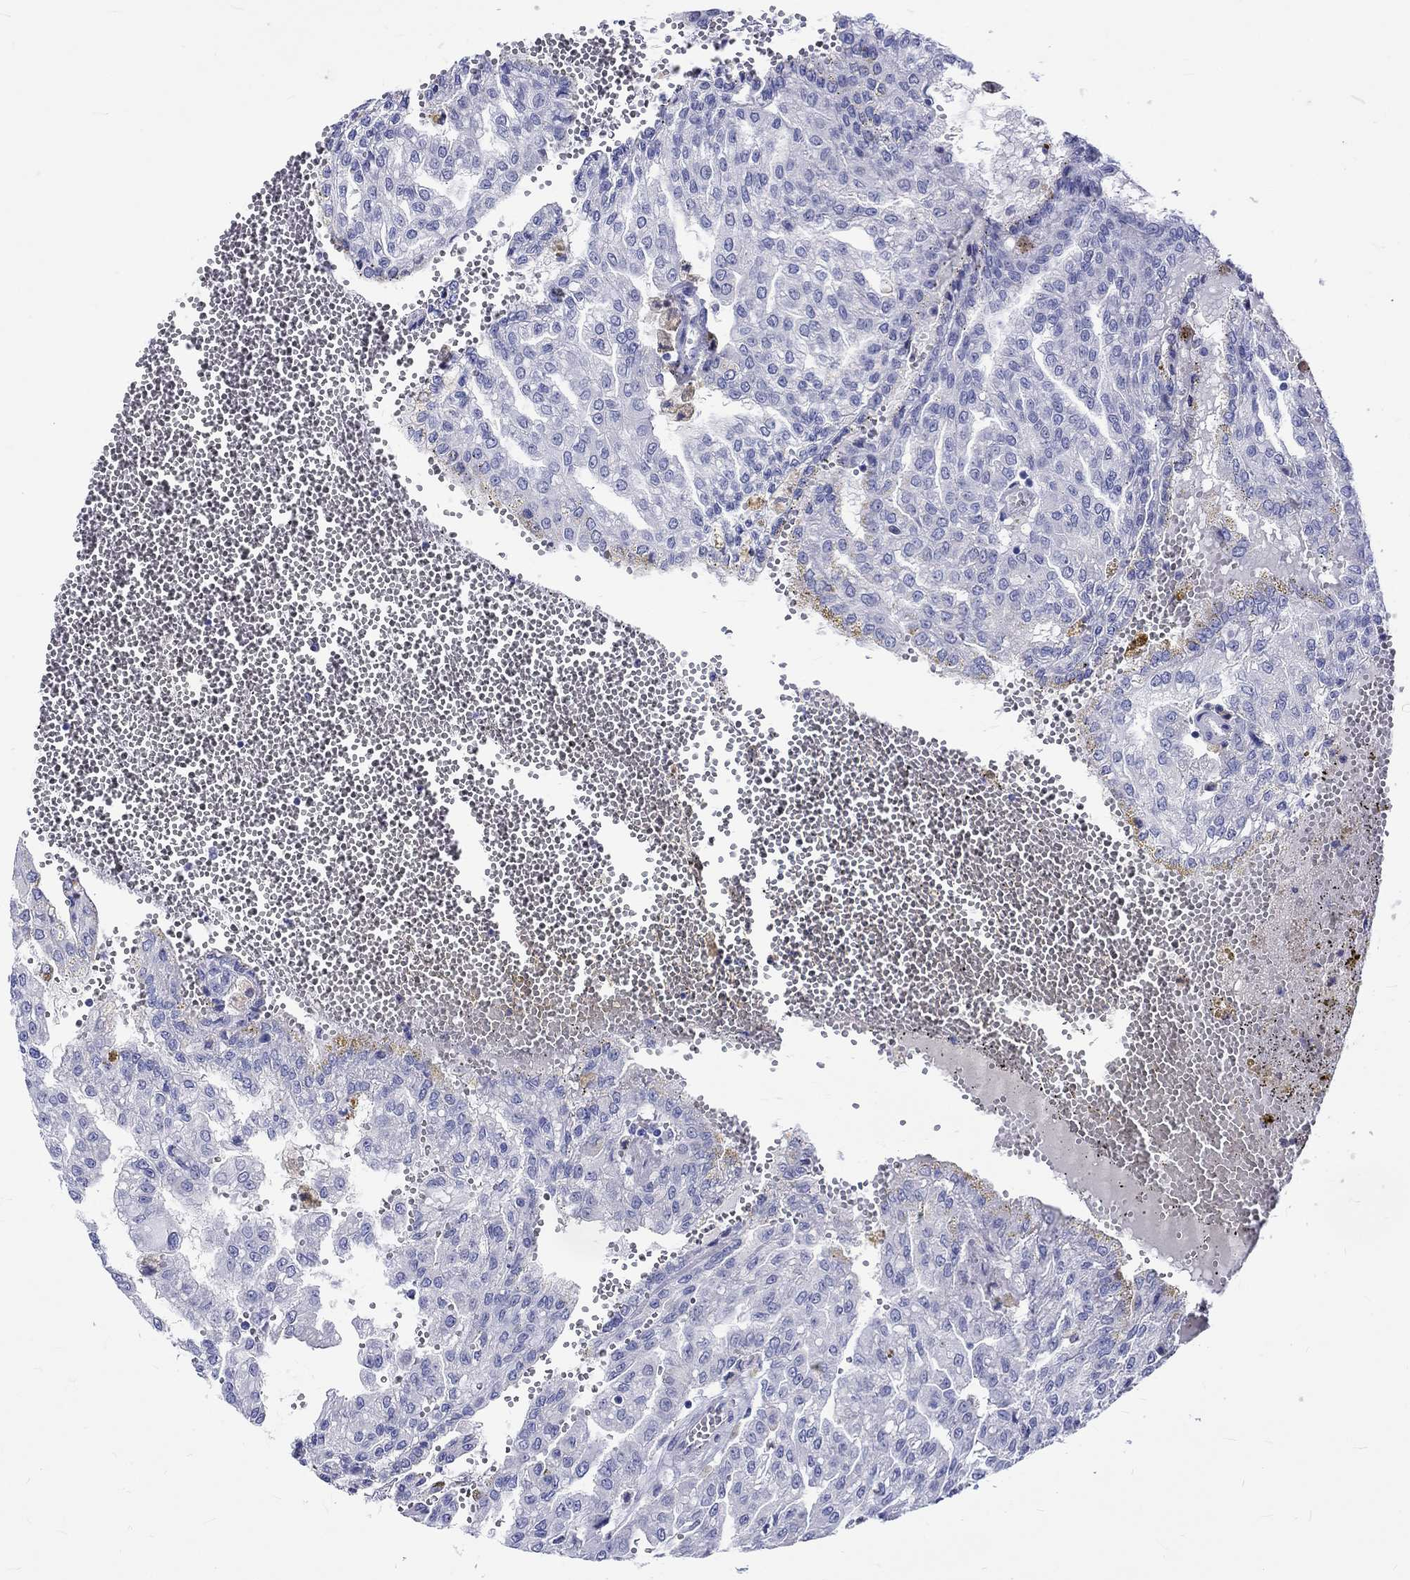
{"staining": {"intensity": "negative", "quantity": "none", "location": "none"}, "tissue": "renal cancer", "cell_type": "Tumor cells", "image_type": "cancer", "snomed": [{"axis": "morphology", "description": "Adenocarcinoma, NOS"}, {"axis": "topography", "description": "Kidney"}], "caption": "Immunohistochemistry photomicrograph of neoplastic tissue: human renal cancer stained with DAB (3,3'-diaminobenzidine) shows no significant protein expression in tumor cells.", "gene": "SH2D7", "patient": {"sex": "male", "age": 63}}